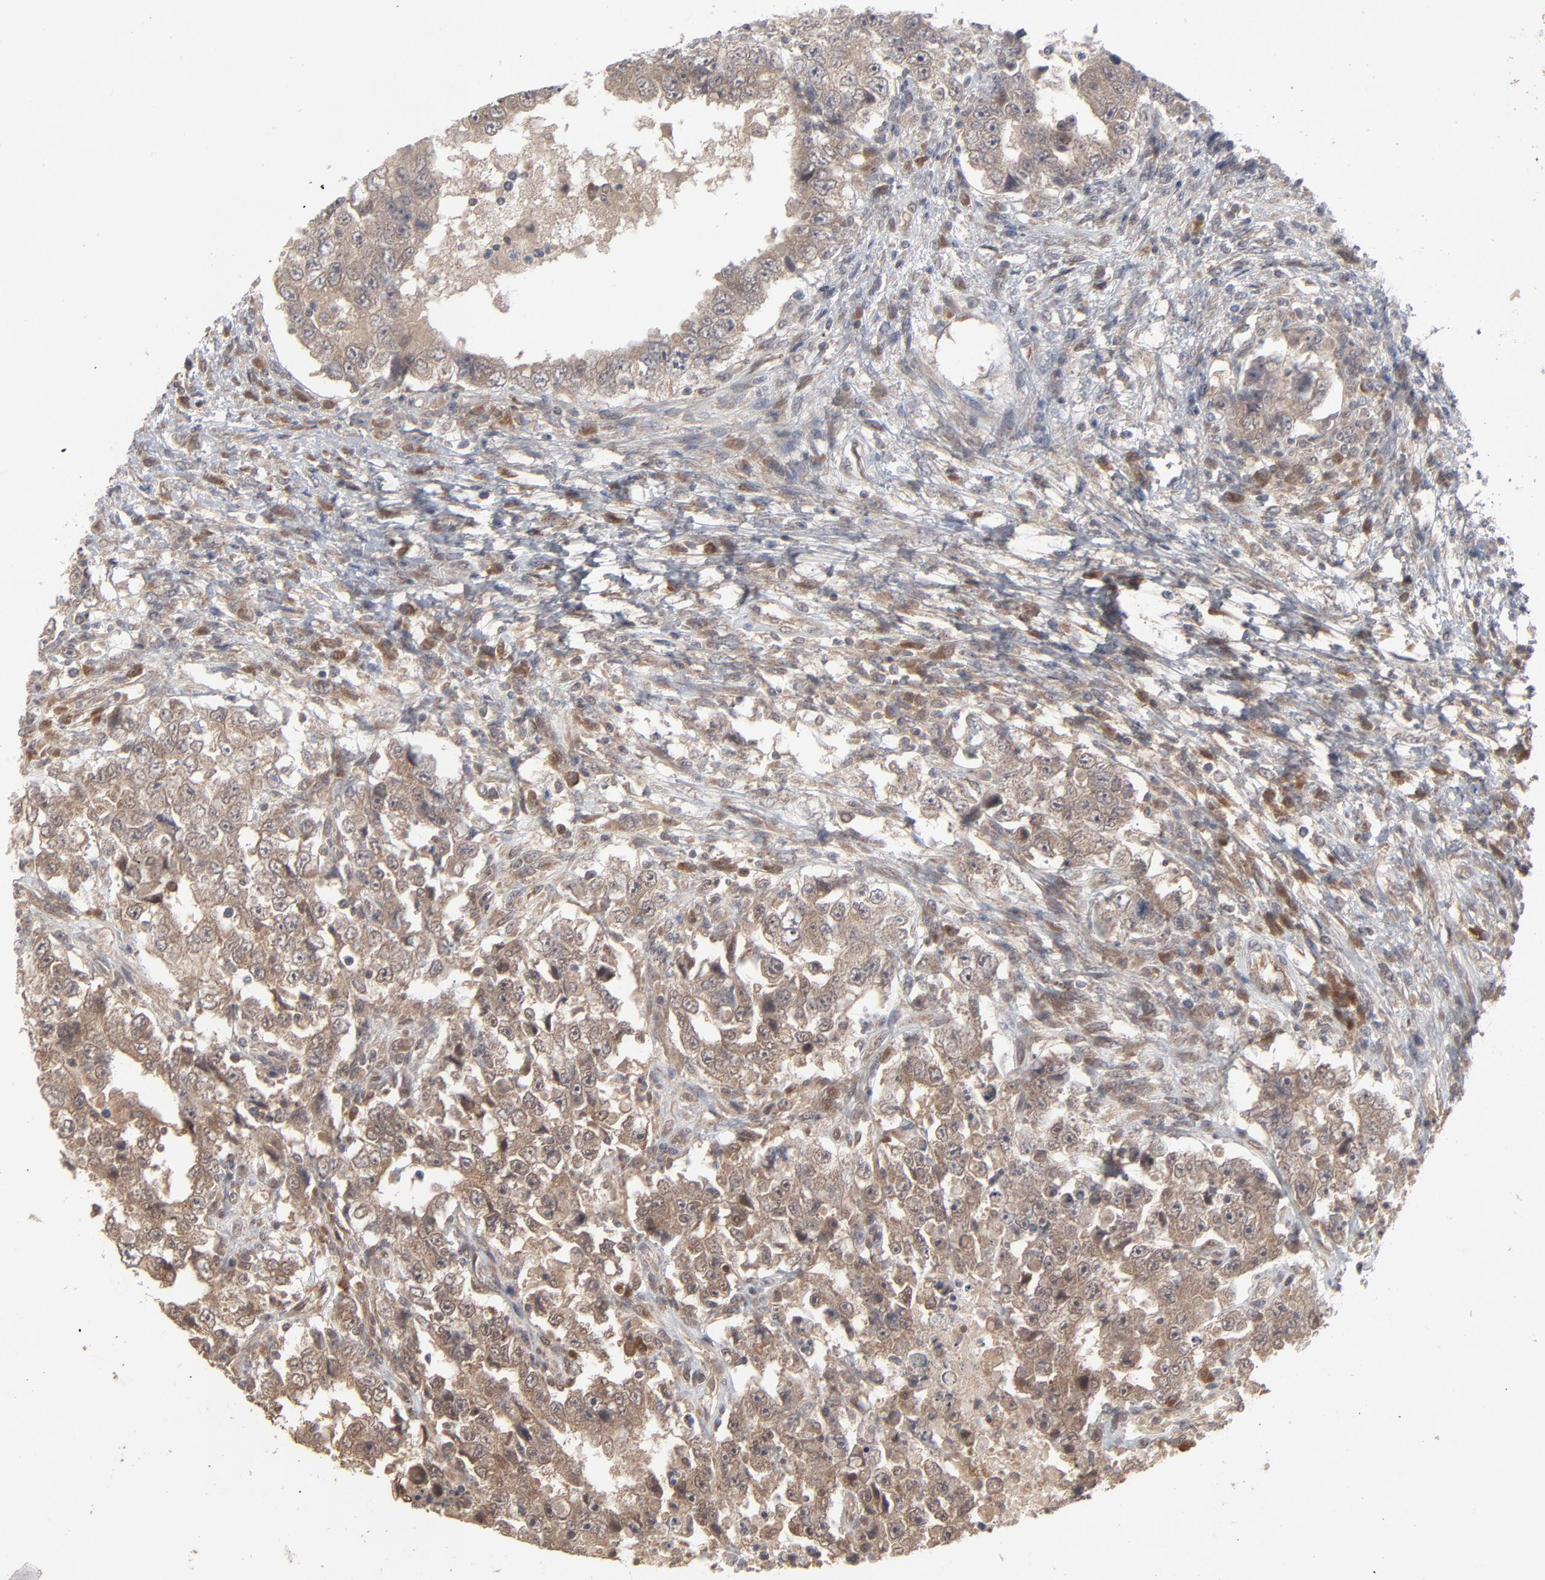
{"staining": {"intensity": "weak", "quantity": ">75%", "location": "cytoplasmic/membranous"}, "tissue": "testis cancer", "cell_type": "Tumor cells", "image_type": "cancer", "snomed": [{"axis": "morphology", "description": "Carcinoma, Embryonal, NOS"}, {"axis": "topography", "description": "Testis"}], "caption": "Embryonal carcinoma (testis) tissue exhibits weak cytoplasmic/membranous positivity in about >75% of tumor cells, visualized by immunohistochemistry.", "gene": "SCFD1", "patient": {"sex": "male", "age": 26}}